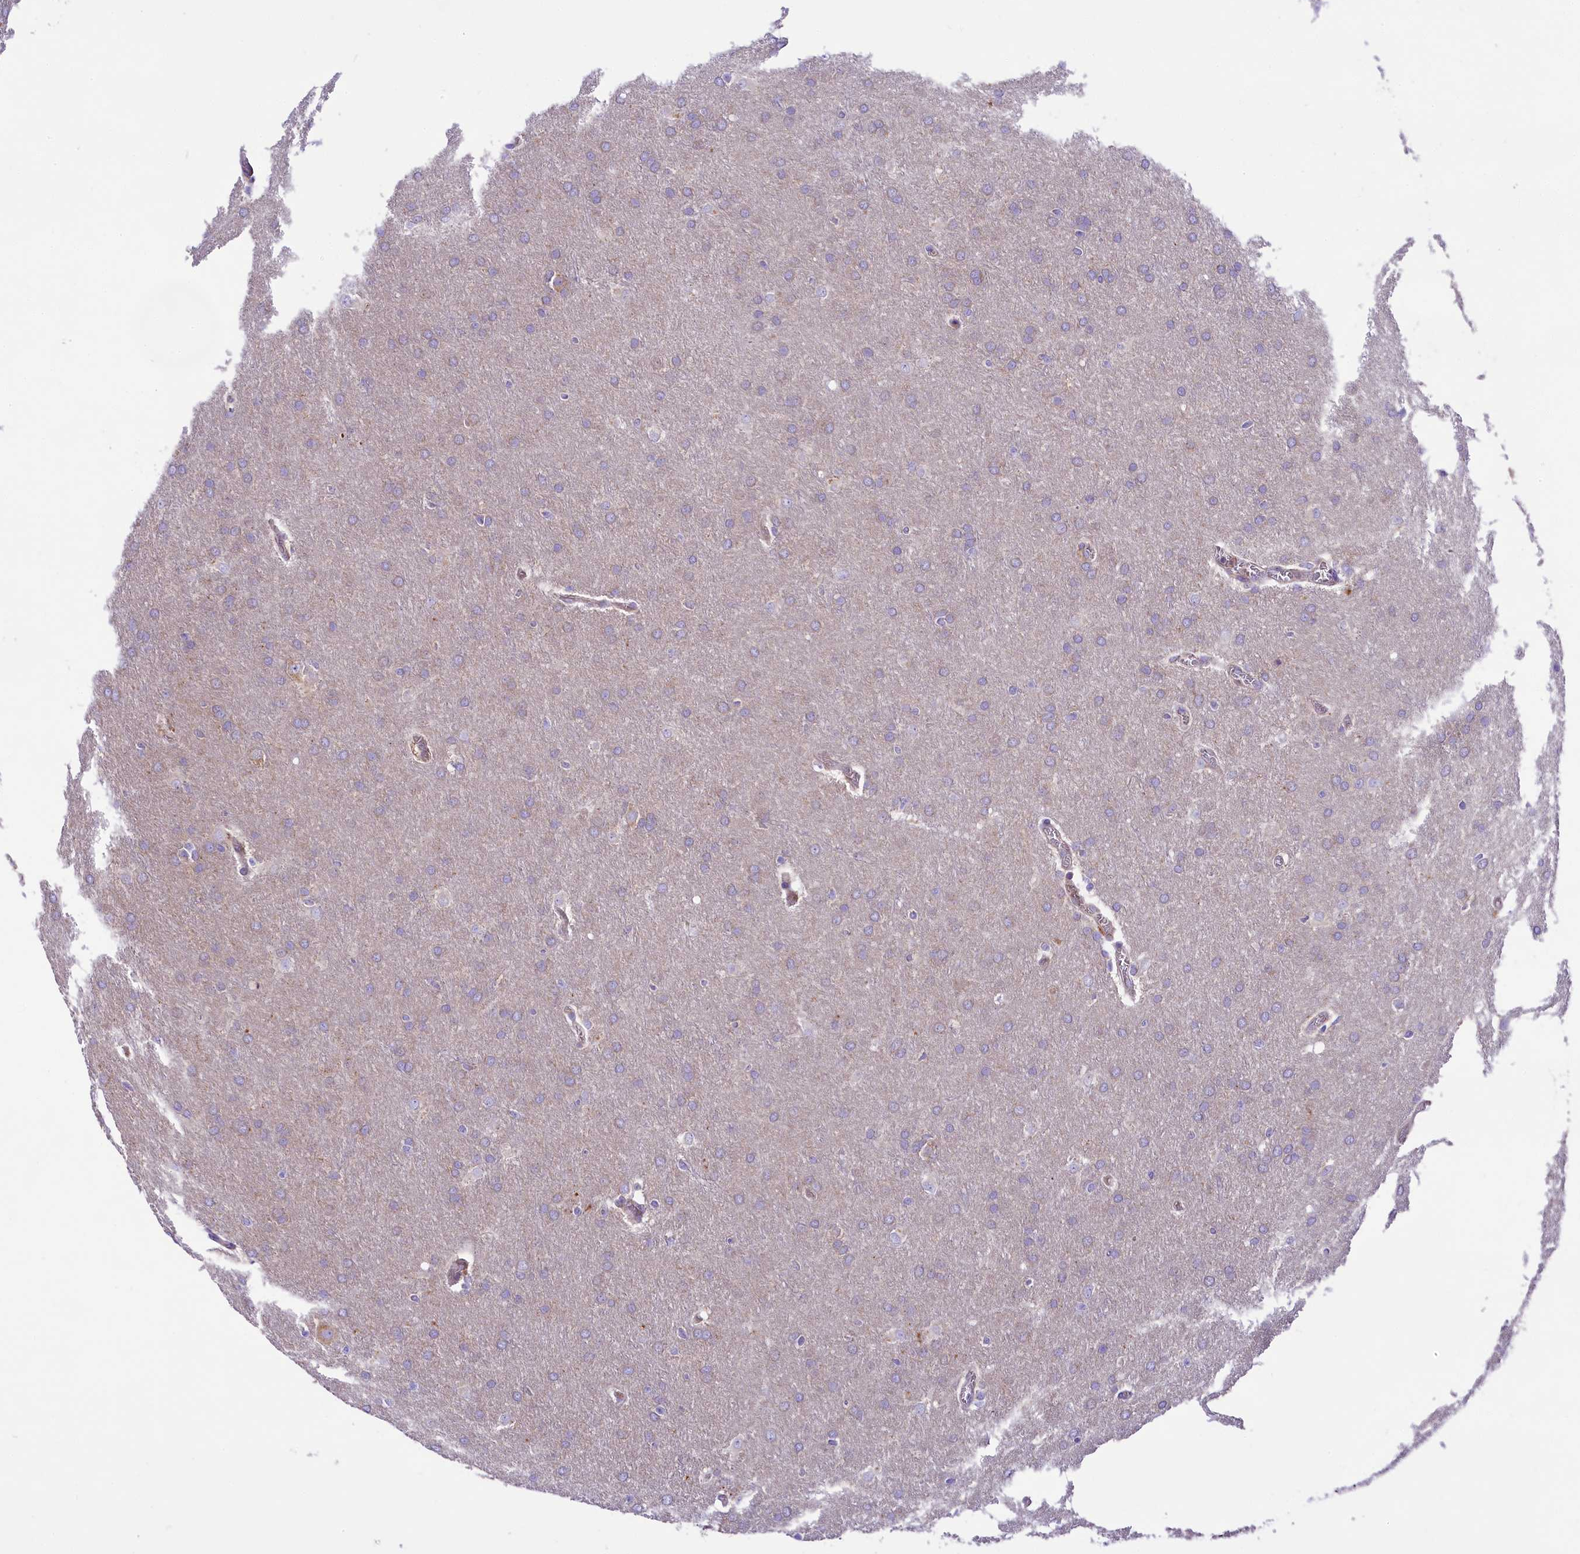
{"staining": {"intensity": "negative", "quantity": "none", "location": "none"}, "tissue": "glioma", "cell_type": "Tumor cells", "image_type": "cancer", "snomed": [{"axis": "morphology", "description": "Glioma, malignant, Low grade"}, {"axis": "topography", "description": "Brain"}], "caption": "DAB (3,3'-diaminobenzidine) immunohistochemical staining of glioma reveals no significant positivity in tumor cells. (DAB immunohistochemistry (IHC) with hematoxylin counter stain).", "gene": "PEMT", "patient": {"sex": "female", "age": 32}}